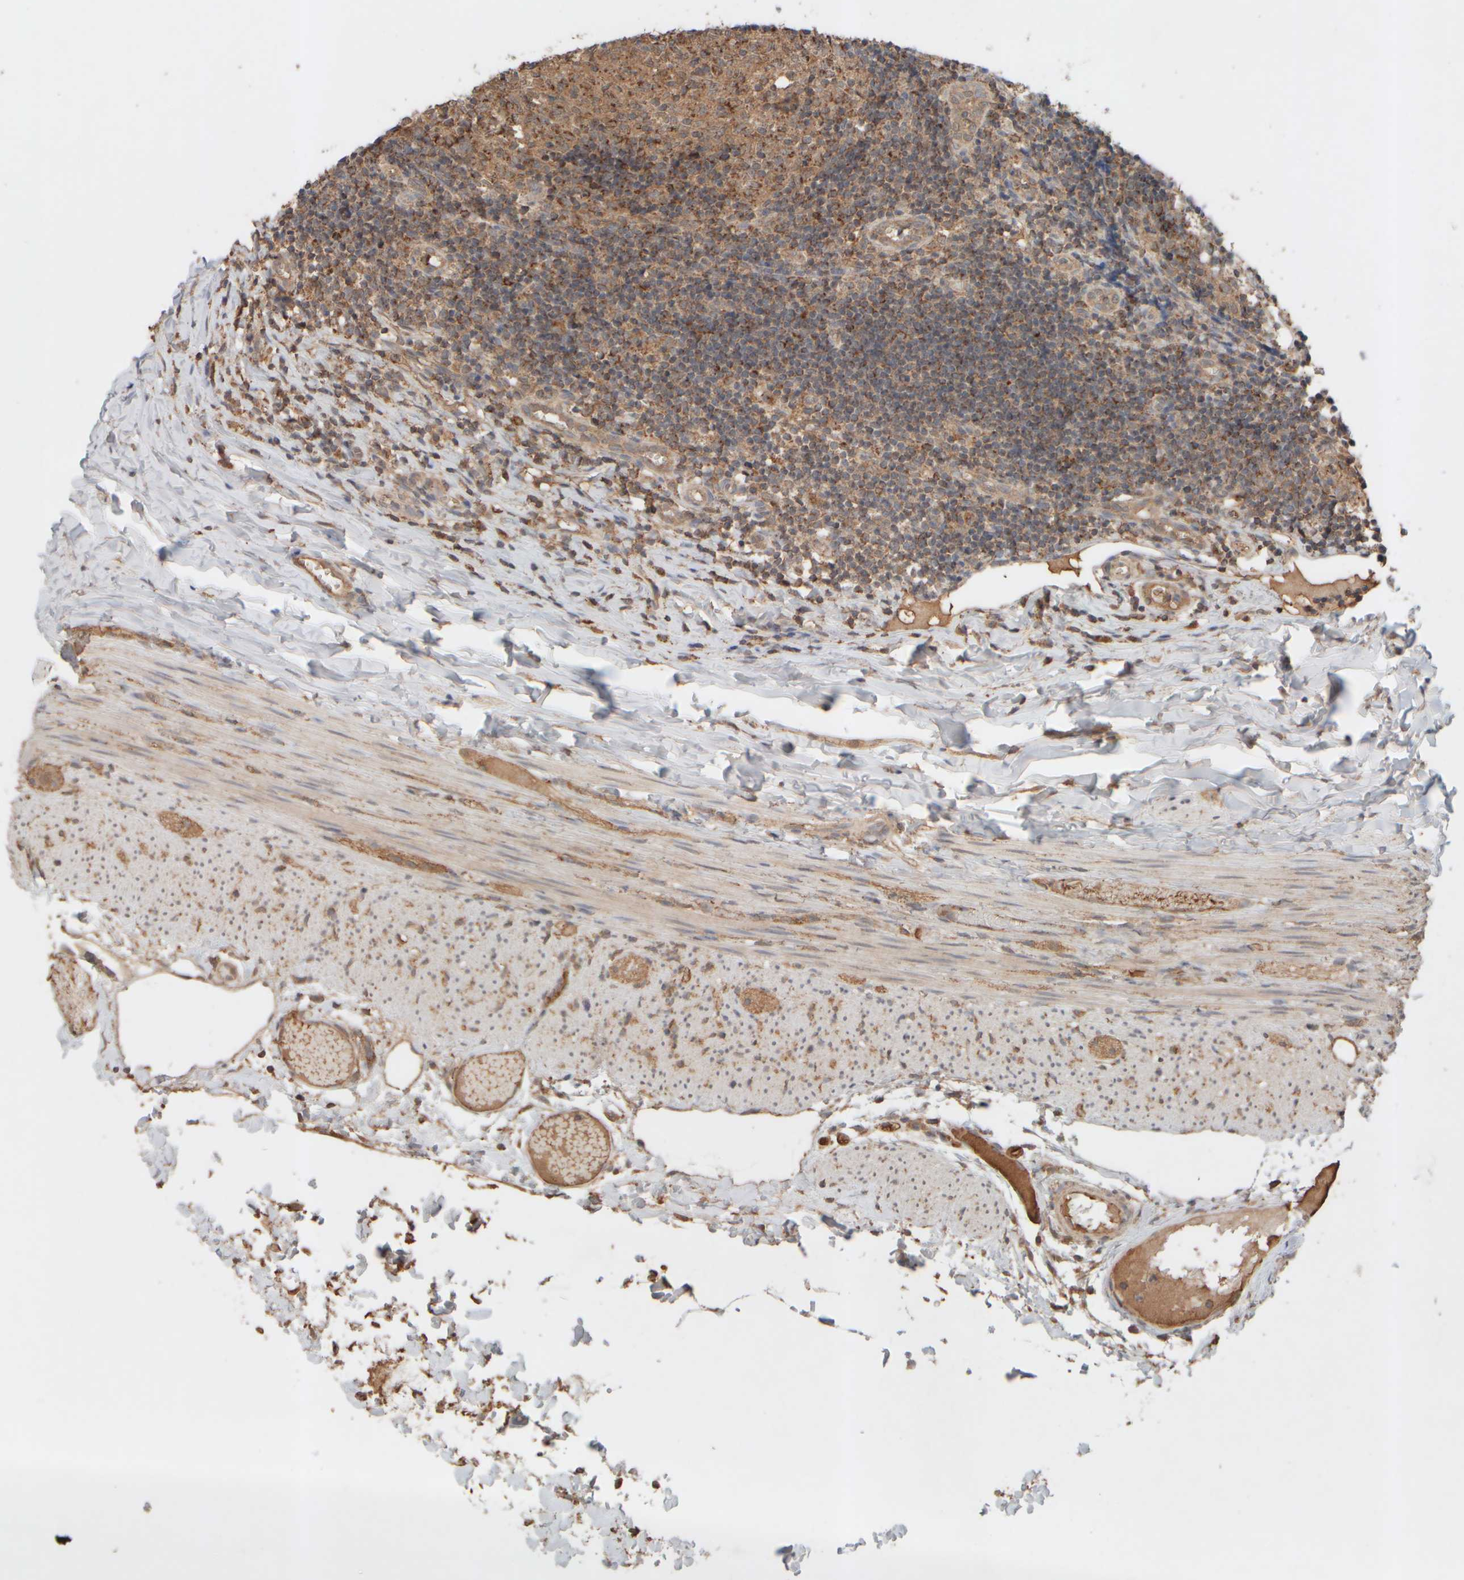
{"staining": {"intensity": "moderate", "quantity": ">75%", "location": "cytoplasmic/membranous"}, "tissue": "appendix", "cell_type": "Glandular cells", "image_type": "normal", "snomed": [{"axis": "morphology", "description": "Normal tissue, NOS"}, {"axis": "topography", "description": "Appendix"}], "caption": "DAB (3,3'-diaminobenzidine) immunohistochemical staining of benign appendix reveals moderate cytoplasmic/membranous protein positivity in approximately >75% of glandular cells. The protein is shown in brown color, while the nuclei are stained blue.", "gene": "EIF2B3", "patient": {"sex": "male", "age": 8}}